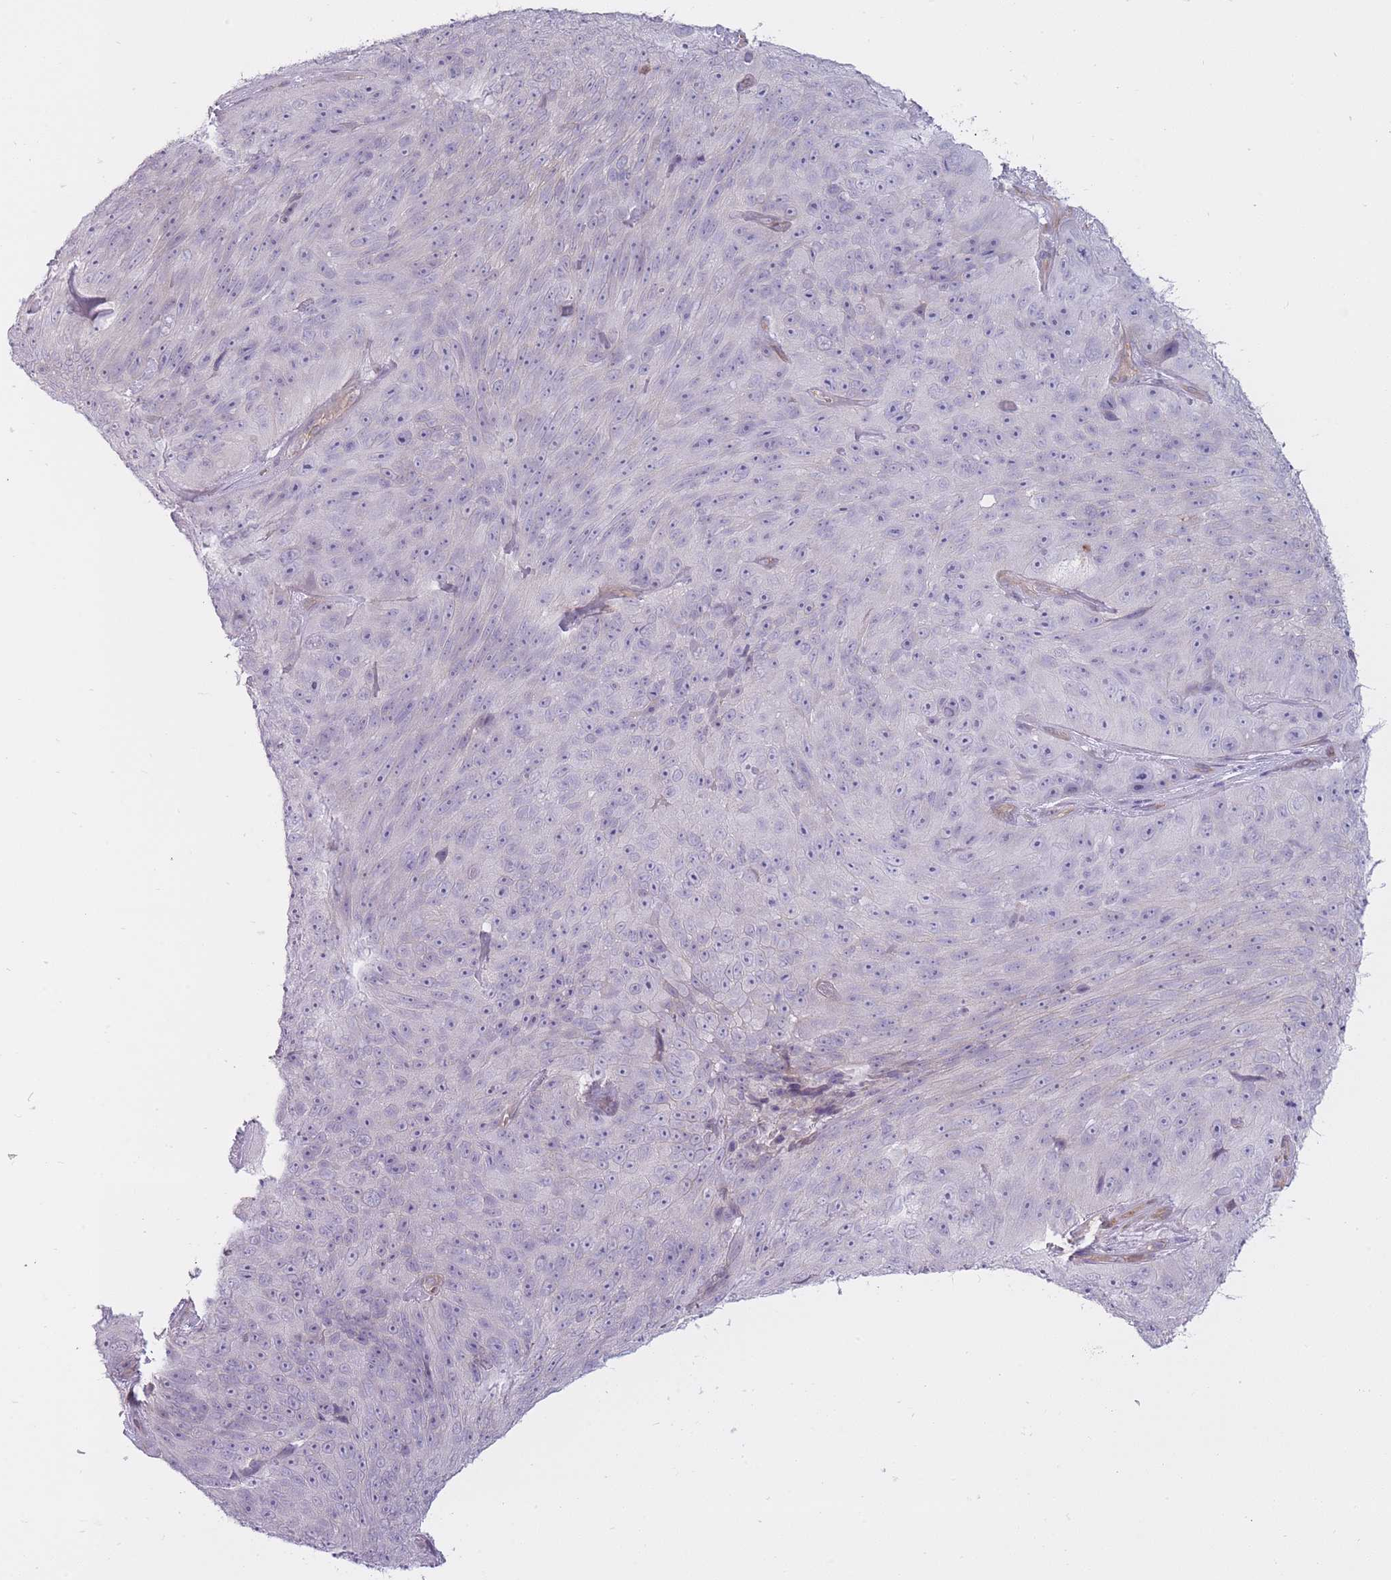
{"staining": {"intensity": "negative", "quantity": "none", "location": "none"}, "tissue": "skin cancer", "cell_type": "Tumor cells", "image_type": "cancer", "snomed": [{"axis": "morphology", "description": "Squamous cell carcinoma, NOS"}, {"axis": "topography", "description": "Skin"}], "caption": "DAB (3,3'-diaminobenzidine) immunohistochemical staining of human skin cancer (squamous cell carcinoma) demonstrates no significant positivity in tumor cells.", "gene": "PGRMC2", "patient": {"sex": "female", "age": 87}}